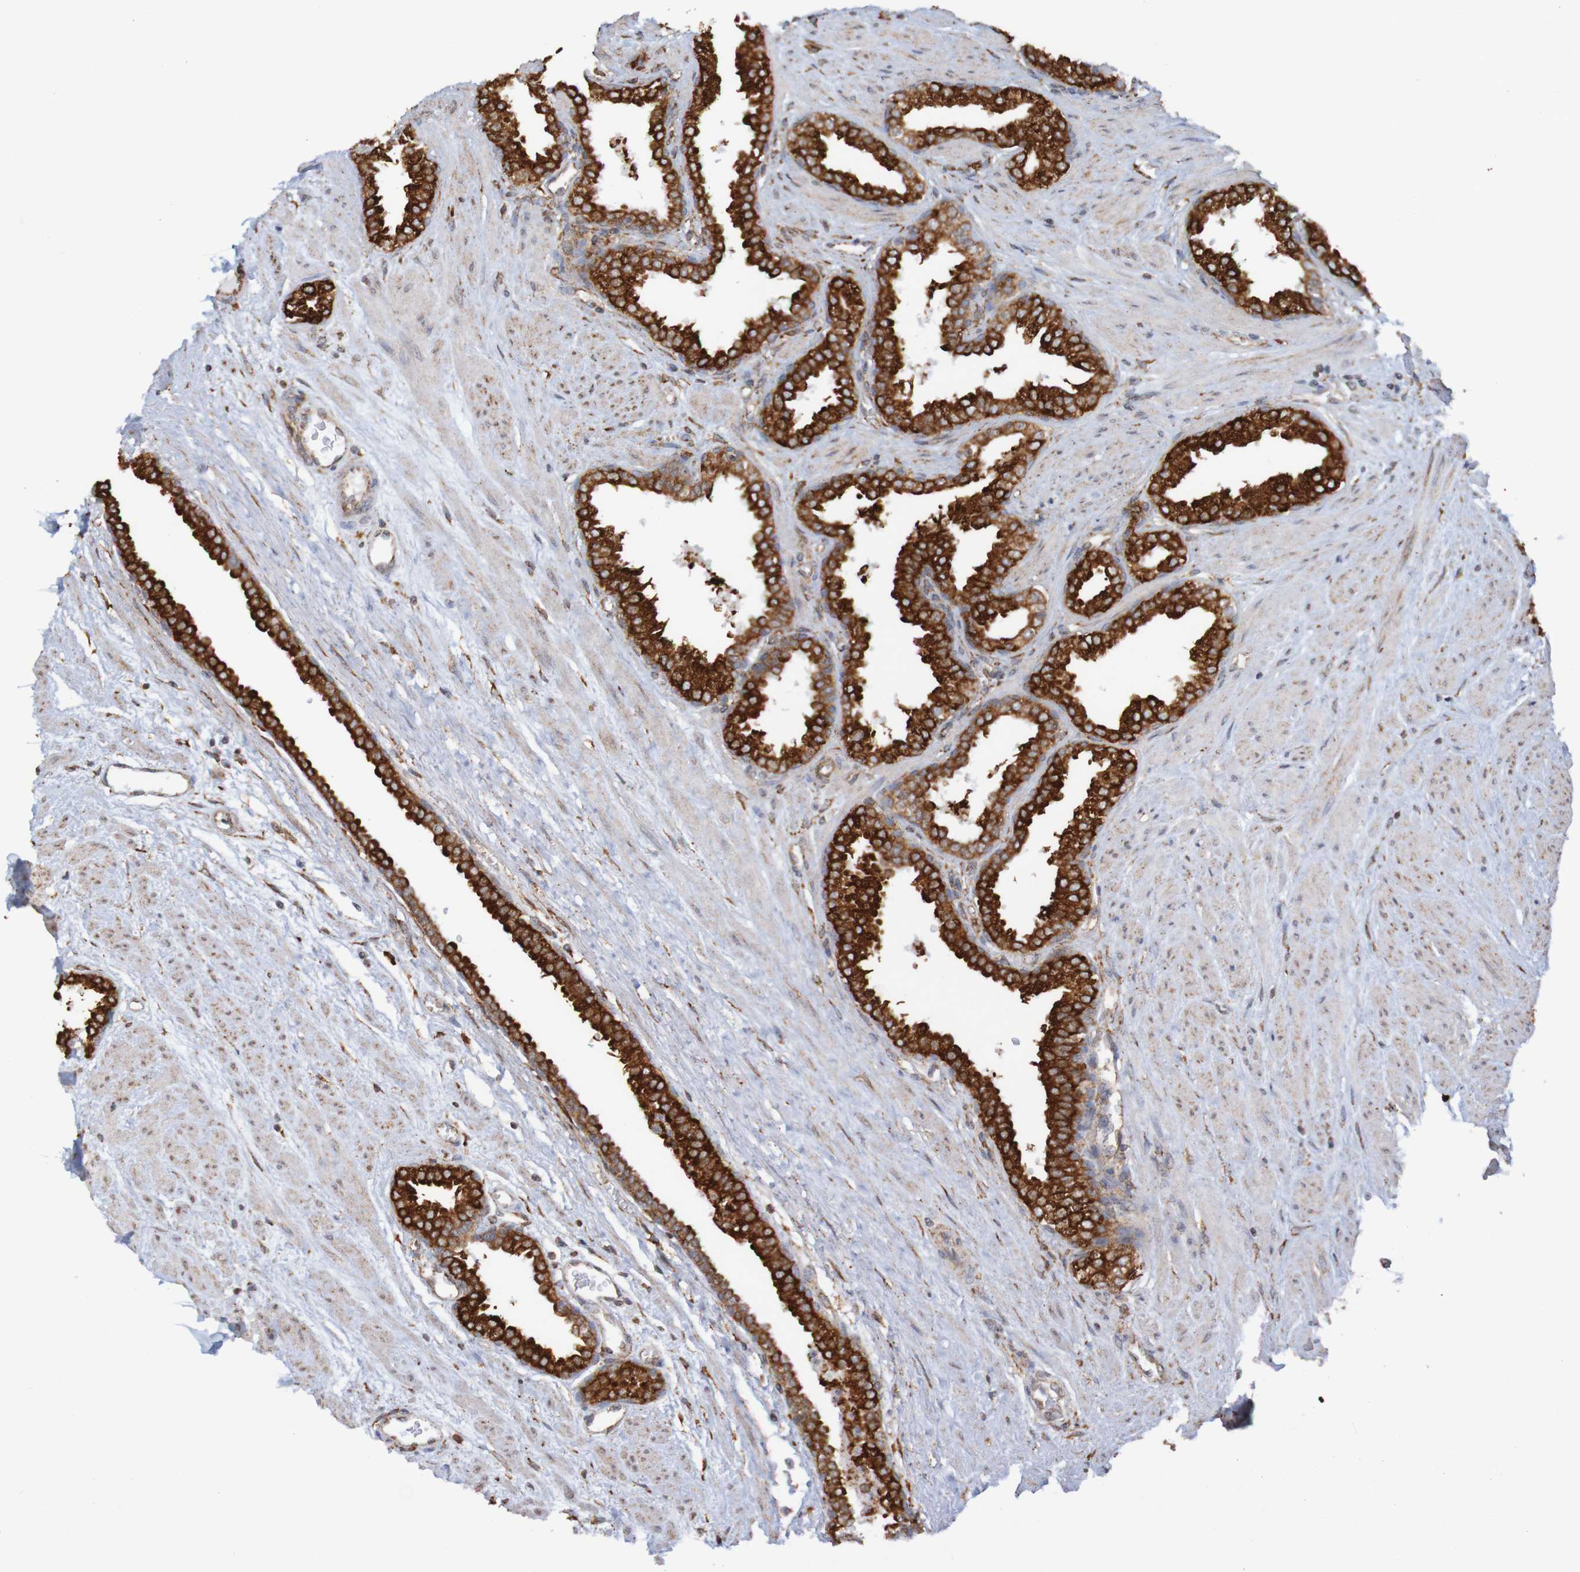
{"staining": {"intensity": "strong", "quantity": ">75%", "location": "cytoplasmic/membranous"}, "tissue": "prostate", "cell_type": "Glandular cells", "image_type": "normal", "snomed": [{"axis": "morphology", "description": "Normal tissue, NOS"}, {"axis": "topography", "description": "Prostate"}], "caption": "Protein expression by immunohistochemistry reveals strong cytoplasmic/membranous expression in approximately >75% of glandular cells in normal prostate. (DAB IHC, brown staining for protein, blue staining for nuclei).", "gene": "PDIA3", "patient": {"sex": "male", "age": 51}}